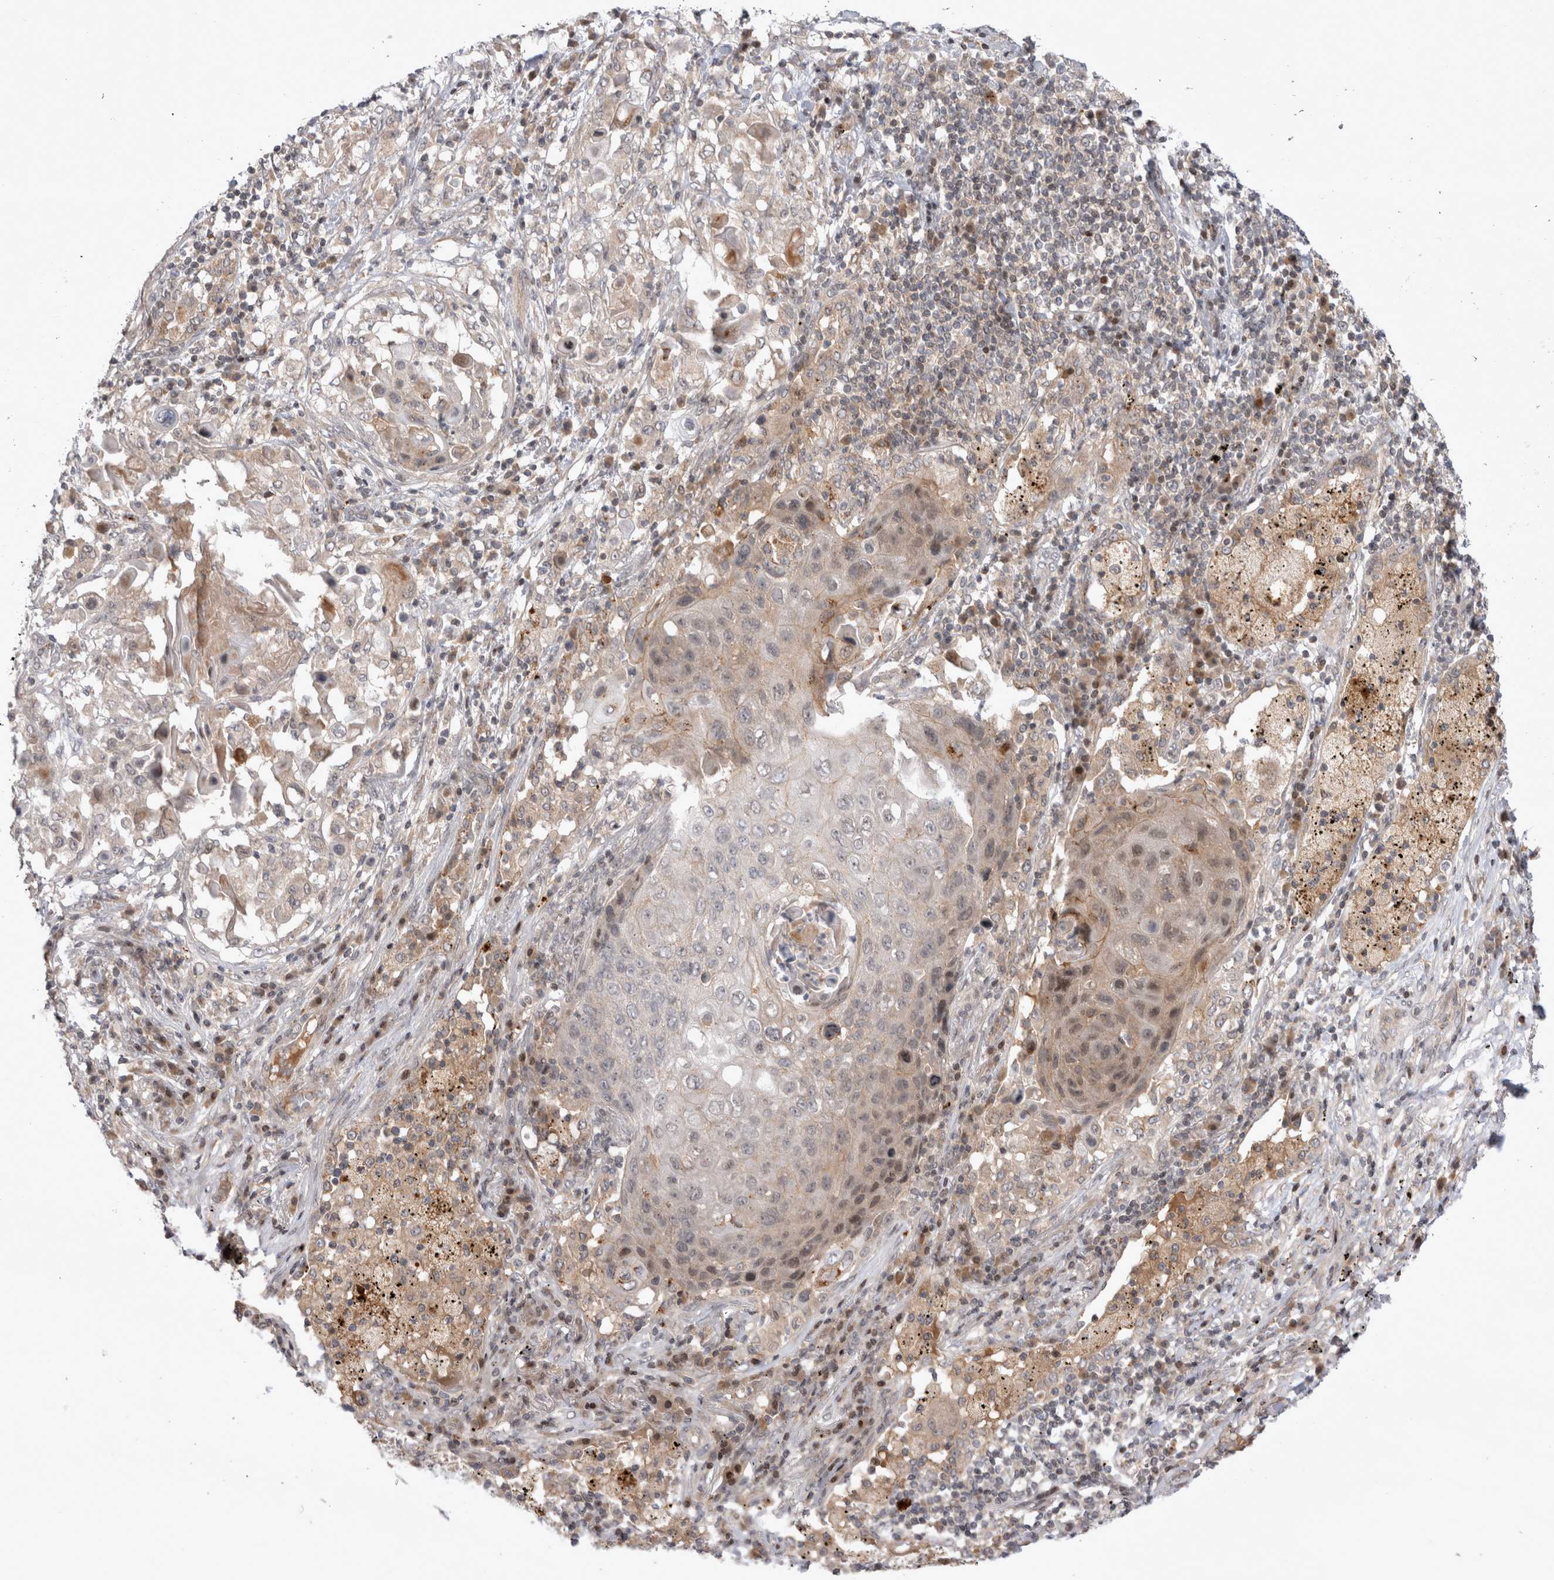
{"staining": {"intensity": "weak", "quantity": "25%-75%", "location": "cytoplasmic/membranous,nuclear"}, "tissue": "lung cancer", "cell_type": "Tumor cells", "image_type": "cancer", "snomed": [{"axis": "morphology", "description": "Squamous cell carcinoma, NOS"}, {"axis": "topography", "description": "Lung"}], "caption": "Protein expression analysis of human squamous cell carcinoma (lung) reveals weak cytoplasmic/membranous and nuclear expression in approximately 25%-75% of tumor cells.", "gene": "PLEKHM1", "patient": {"sex": "female", "age": 63}}